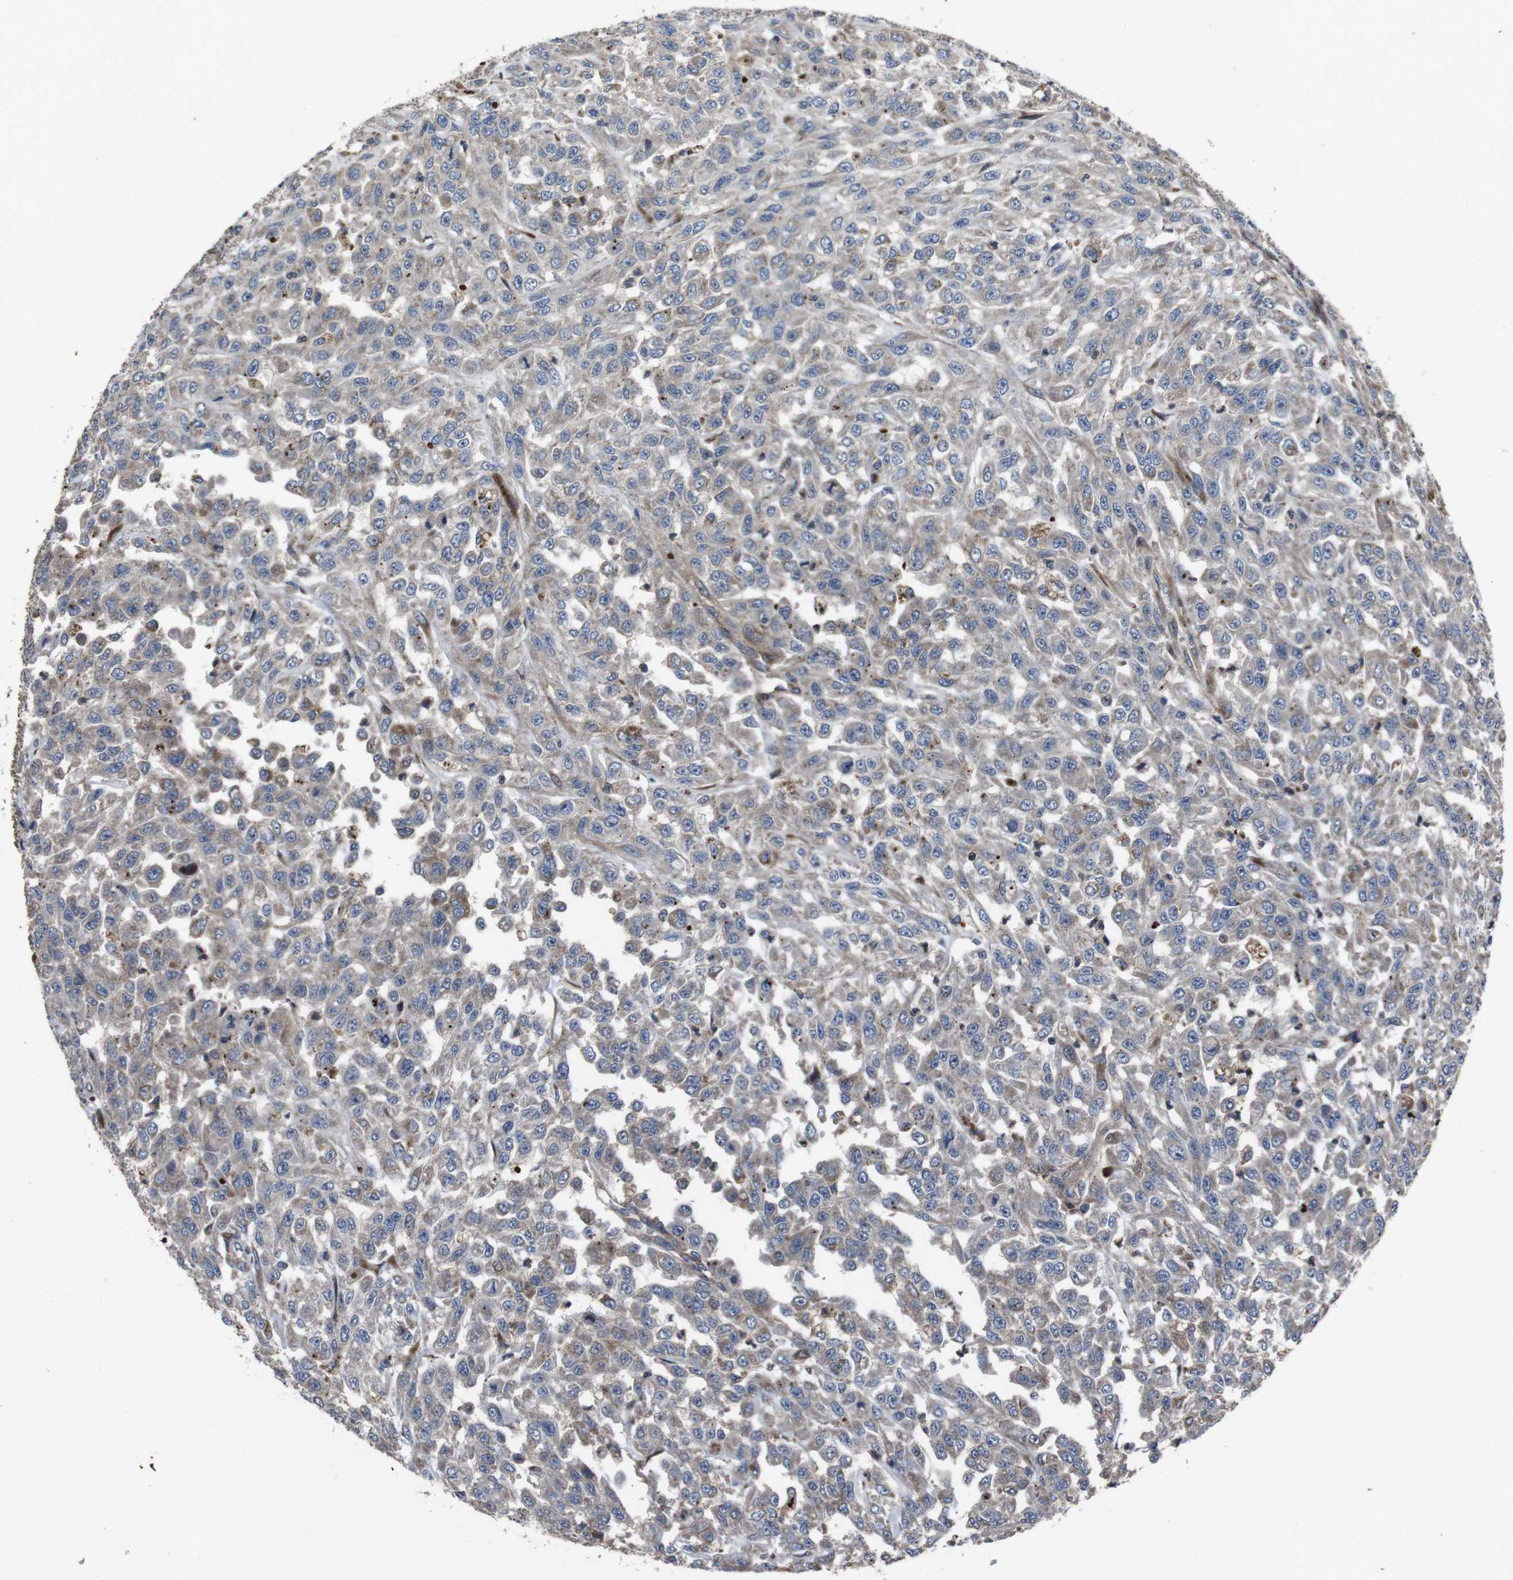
{"staining": {"intensity": "weak", "quantity": "<25%", "location": "cytoplasmic/membranous"}, "tissue": "urothelial cancer", "cell_type": "Tumor cells", "image_type": "cancer", "snomed": [{"axis": "morphology", "description": "Urothelial carcinoma, High grade"}, {"axis": "topography", "description": "Urinary bladder"}], "caption": "IHC of human urothelial carcinoma (high-grade) reveals no expression in tumor cells.", "gene": "SMYD3", "patient": {"sex": "male", "age": 46}}